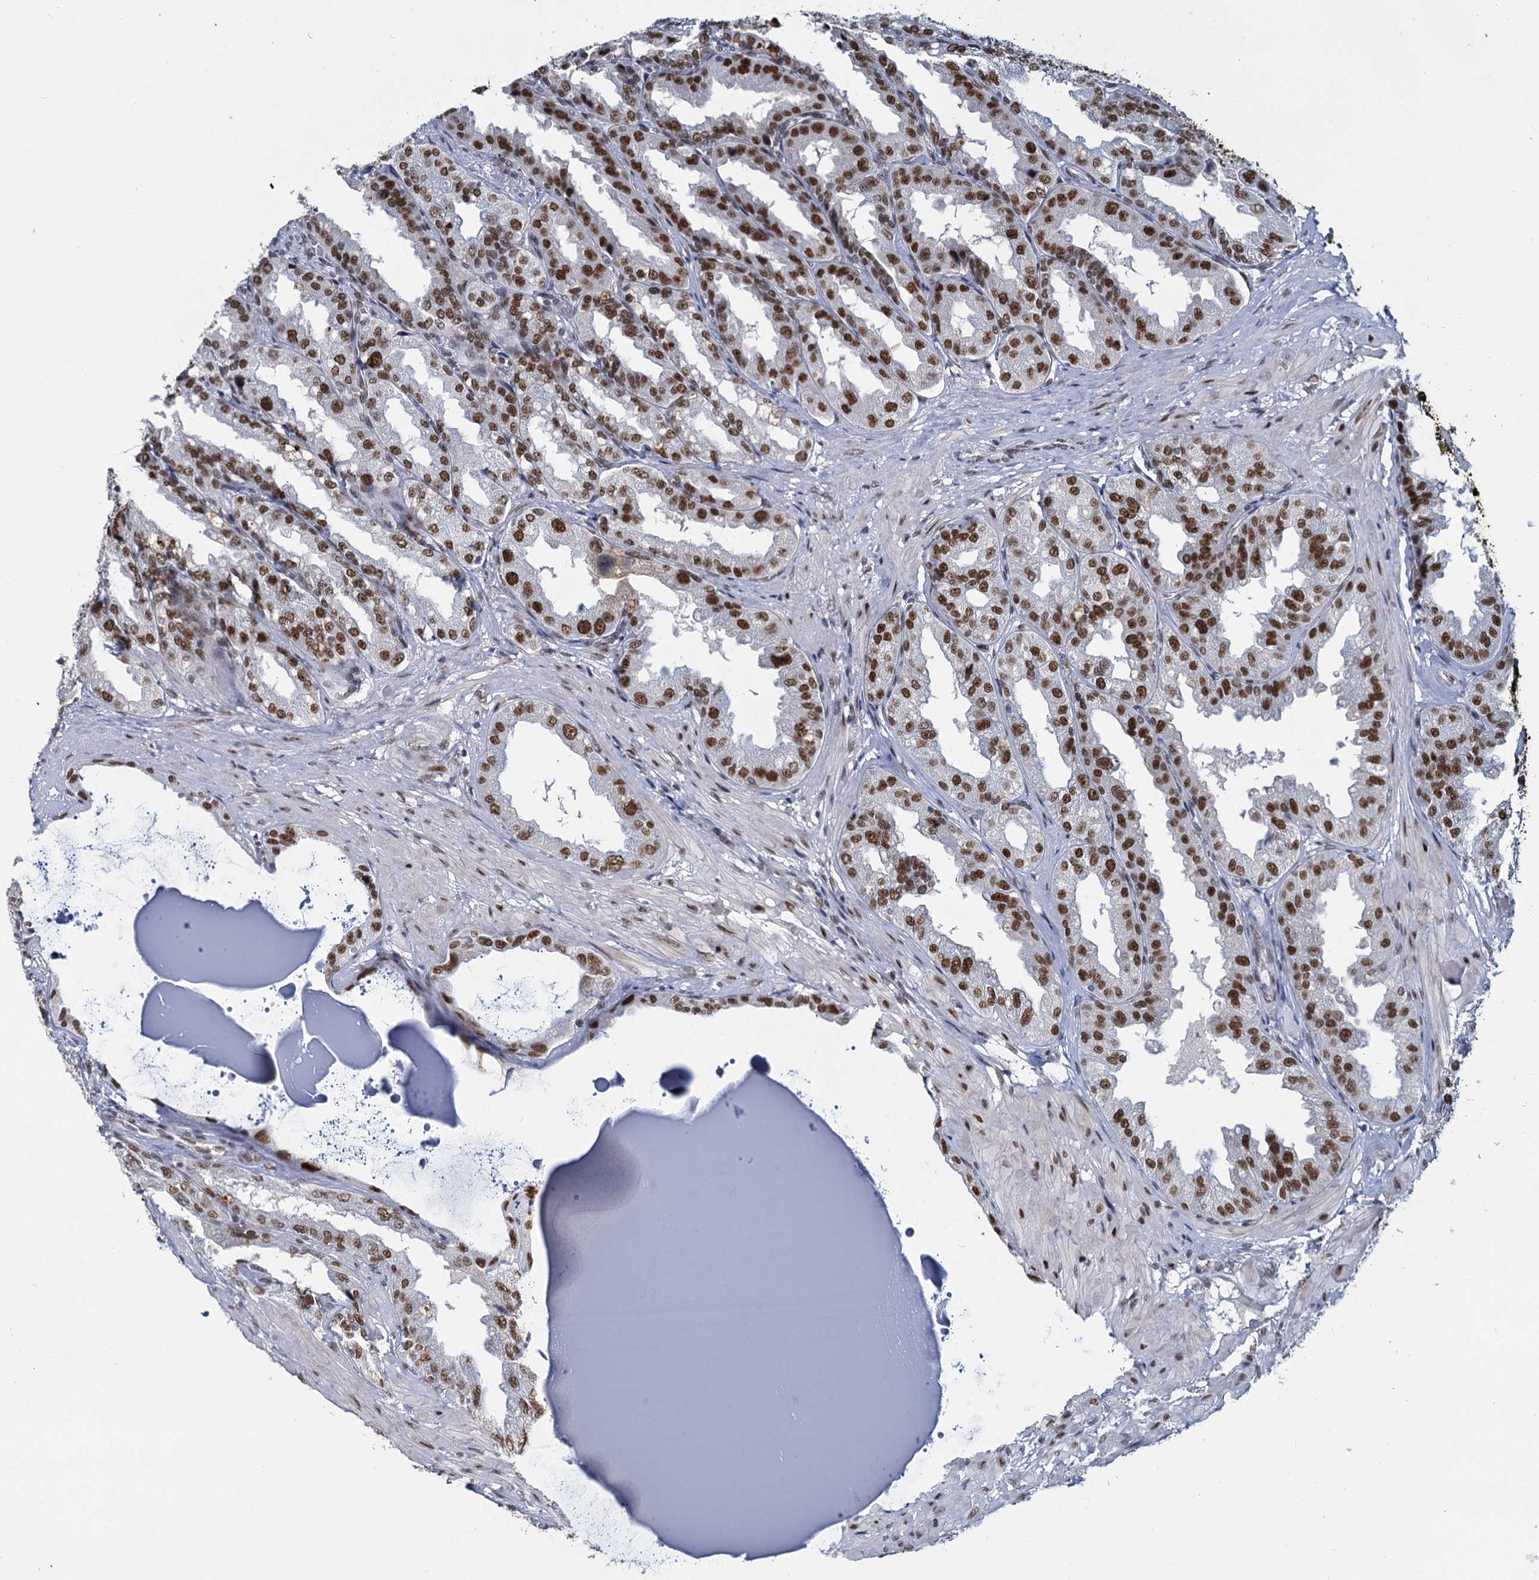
{"staining": {"intensity": "strong", "quantity": ">75%", "location": "nuclear"}, "tissue": "seminal vesicle", "cell_type": "Glandular cells", "image_type": "normal", "snomed": [{"axis": "morphology", "description": "Normal tissue, NOS"}, {"axis": "topography", "description": "Seminal veicle"}], "caption": "A micrograph of human seminal vesicle stained for a protein reveals strong nuclear brown staining in glandular cells. (DAB (3,3'-diaminobenzidine) IHC, brown staining for protein, blue staining for nuclei).", "gene": "RPRD1A", "patient": {"sex": "male", "age": 63}}